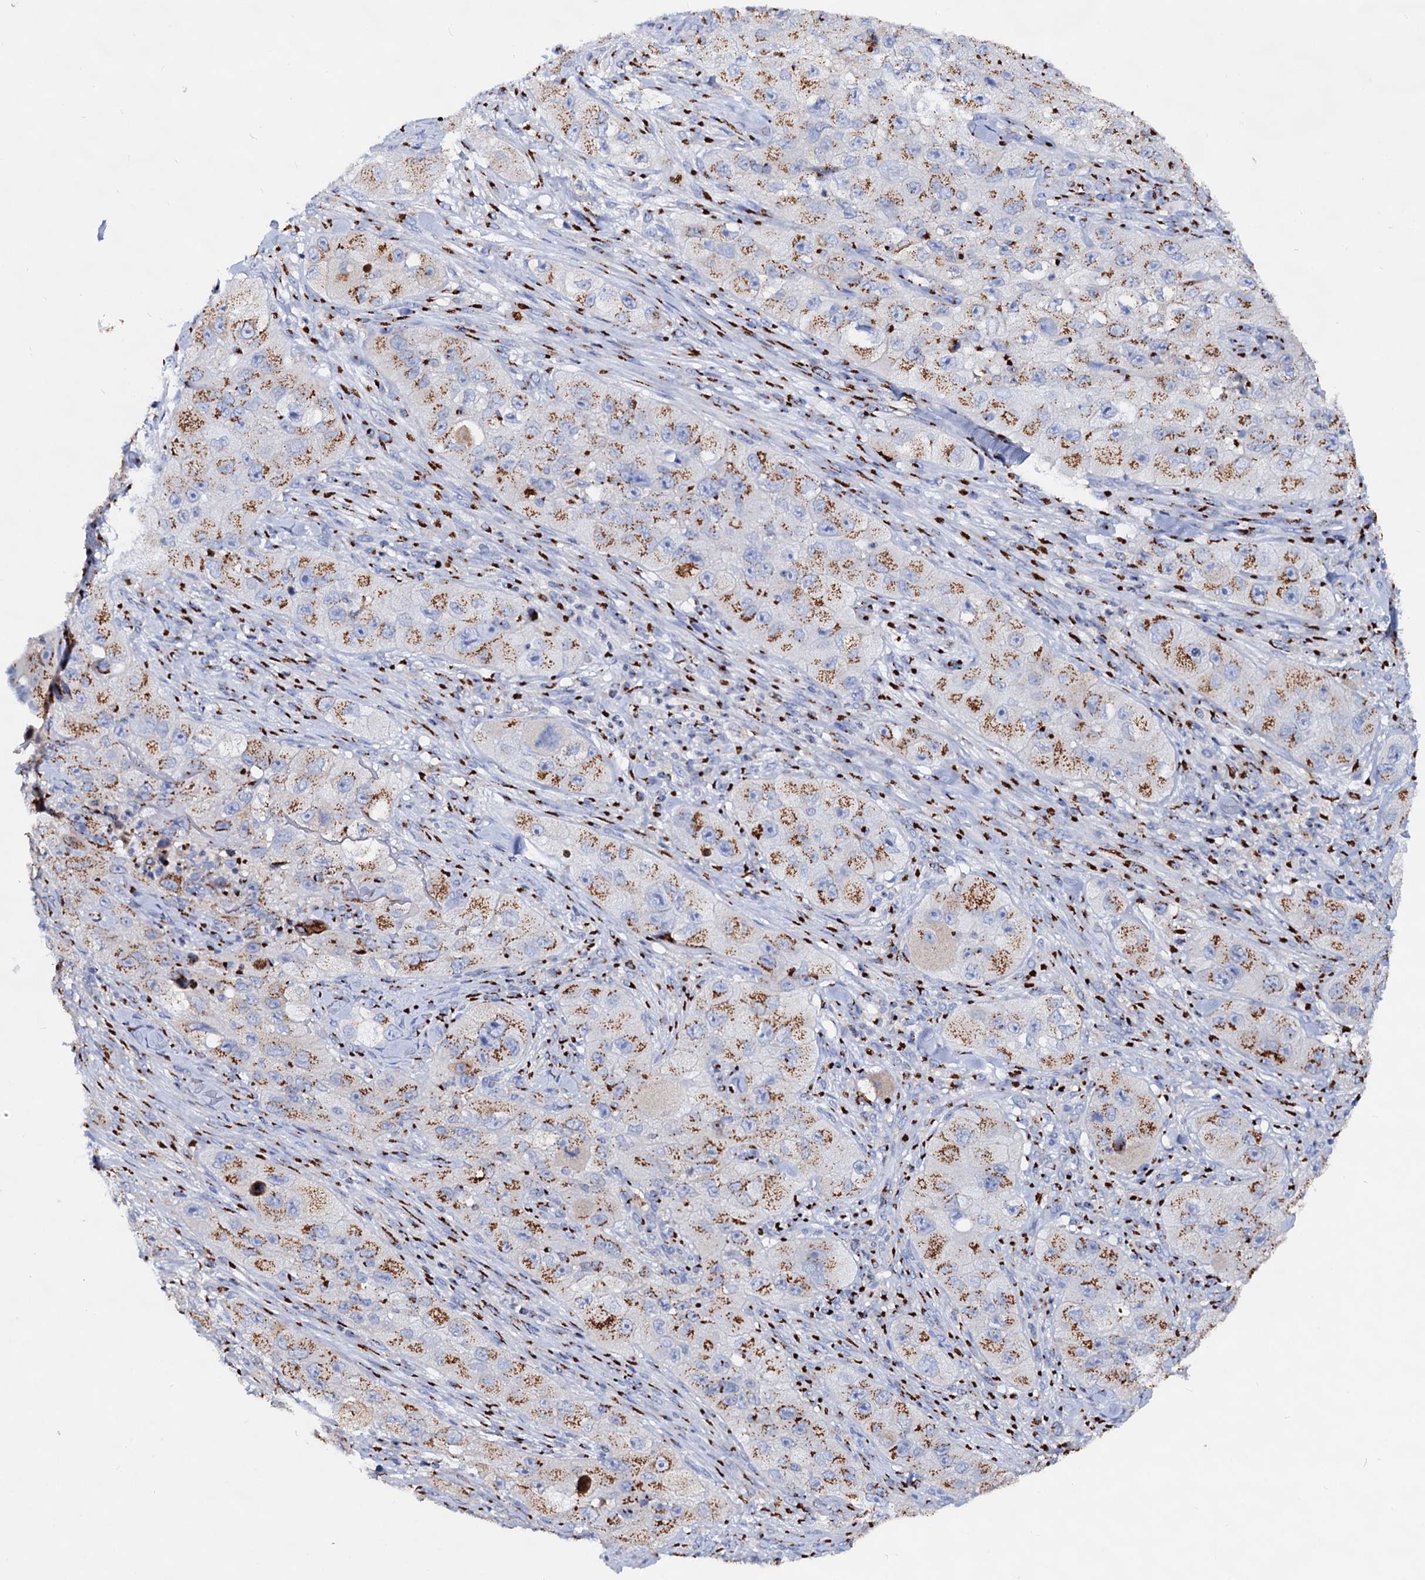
{"staining": {"intensity": "moderate", "quantity": ">75%", "location": "cytoplasmic/membranous"}, "tissue": "skin cancer", "cell_type": "Tumor cells", "image_type": "cancer", "snomed": [{"axis": "morphology", "description": "Squamous cell carcinoma, NOS"}, {"axis": "topography", "description": "Skin"}, {"axis": "topography", "description": "Subcutis"}], "caption": "Skin squamous cell carcinoma stained with DAB (3,3'-diaminobenzidine) immunohistochemistry (IHC) shows medium levels of moderate cytoplasmic/membranous staining in about >75% of tumor cells.", "gene": "TM9SF3", "patient": {"sex": "male", "age": 73}}